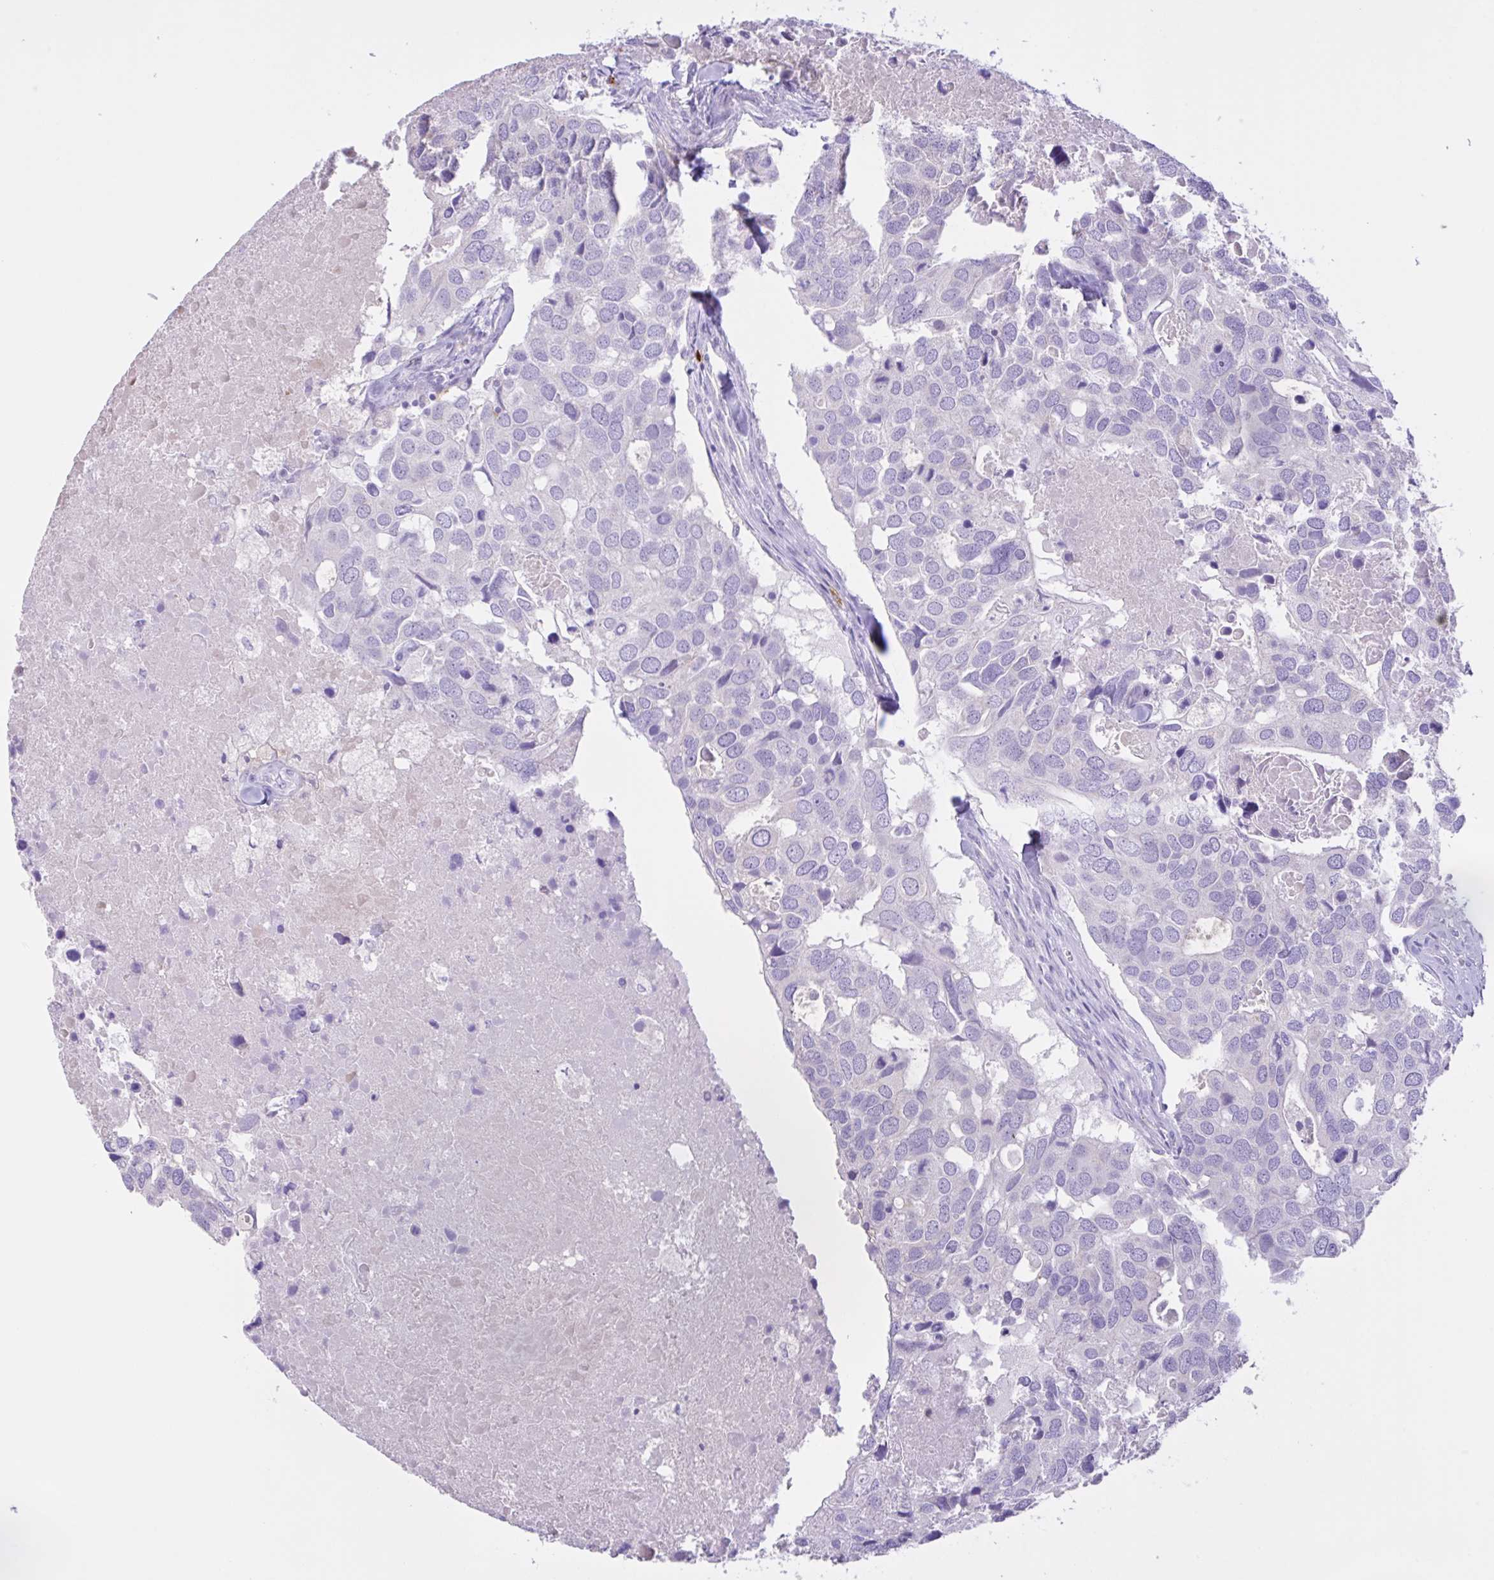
{"staining": {"intensity": "negative", "quantity": "none", "location": "none"}, "tissue": "breast cancer", "cell_type": "Tumor cells", "image_type": "cancer", "snomed": [{"axis": "morphology", "description": "Duct carcinoma"}, {"axis": "topography", "description": "Breast"}], "caption": "Tumor cells are negative for brown protein staining in breast cancer (infiltrating ductal carcinoma). (DAB IHC visualized using brightfield microscopy, high magnification).", "gene": "CST11", "patient": {"sex": "female", "age": 83}}